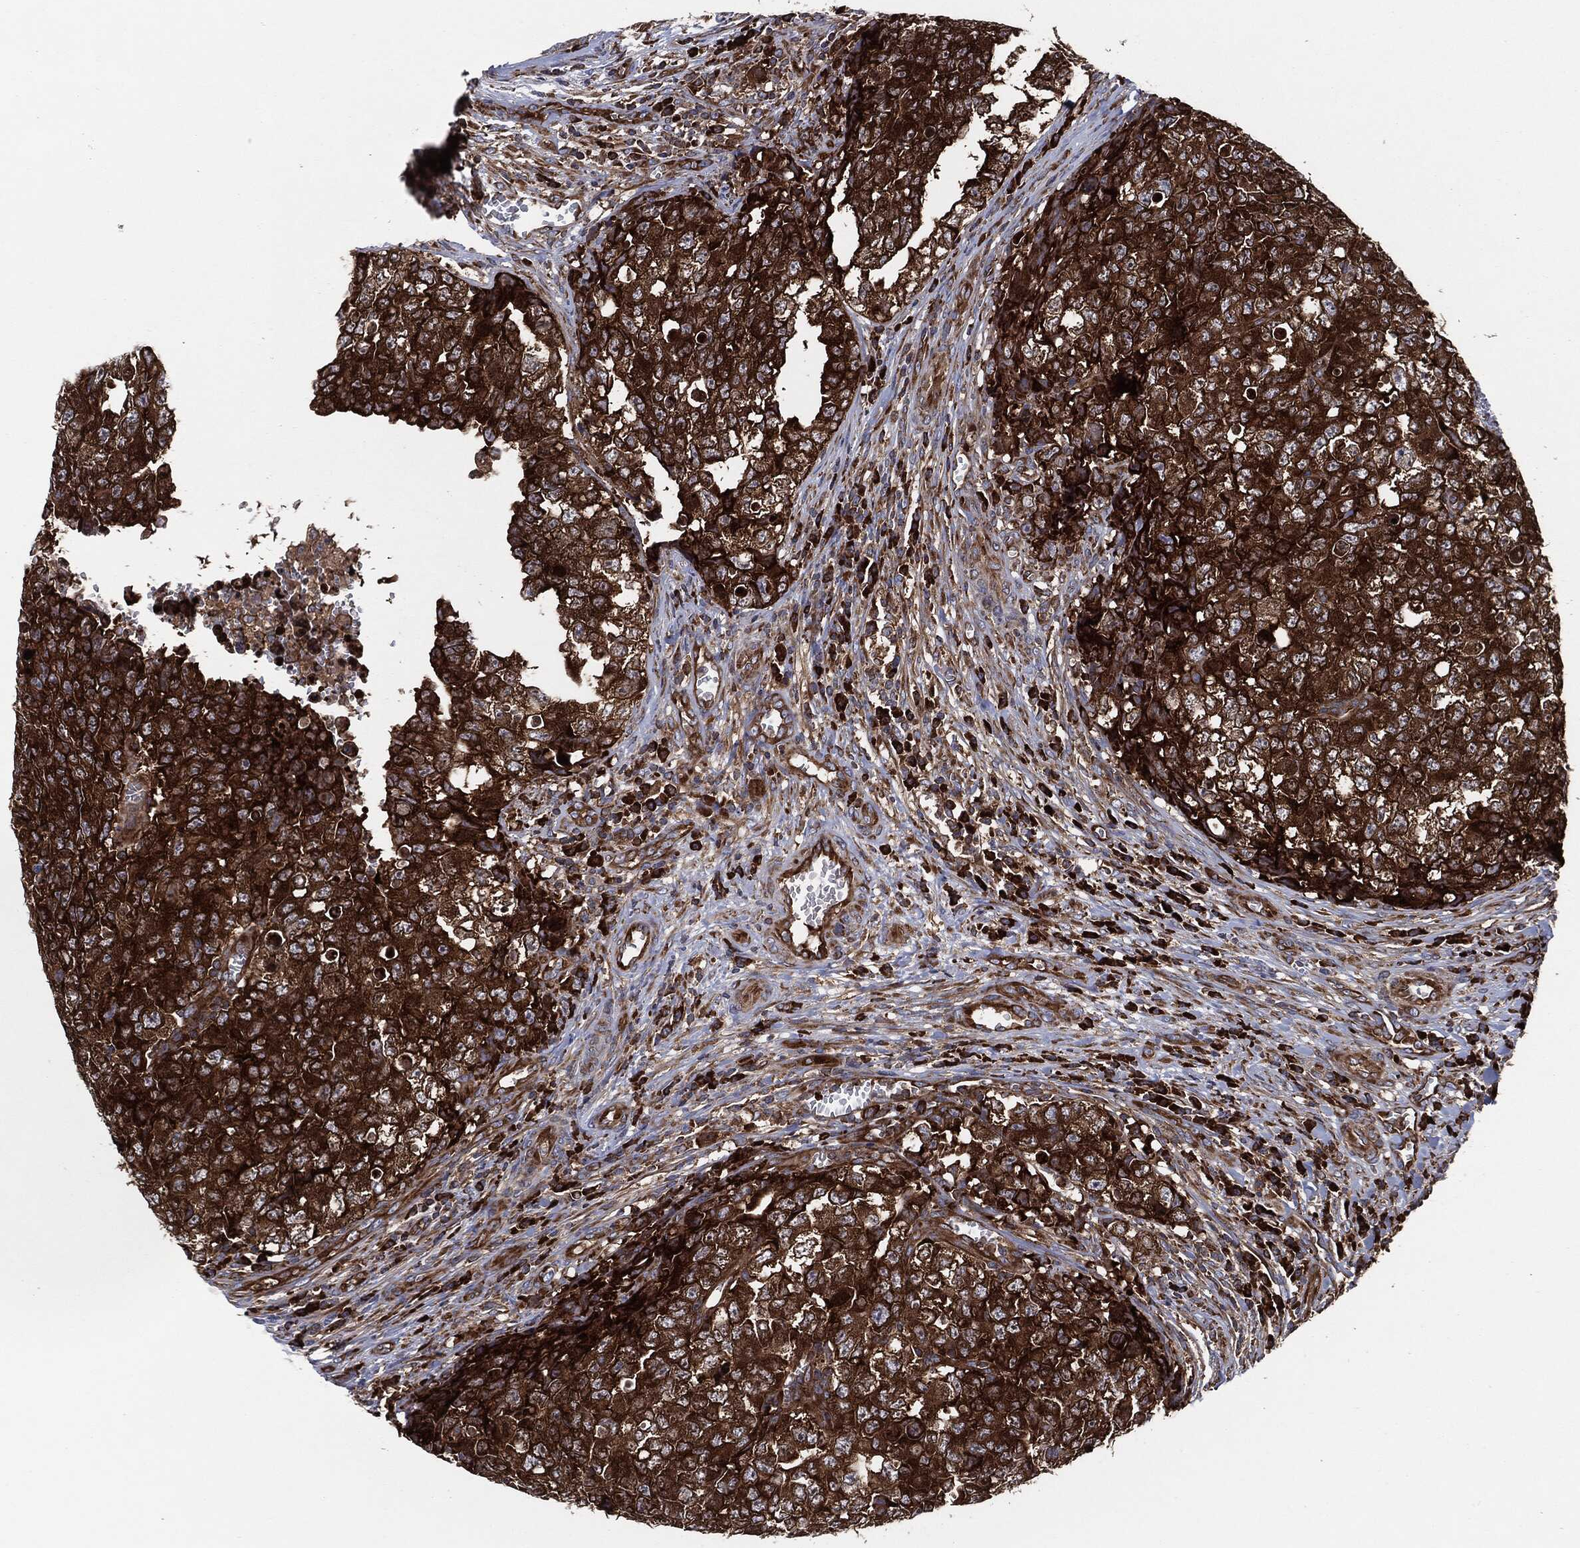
{"staining": {"intensity": "strong", "quantity": ">75%", "location": "cytoplasmic/membranous"}, "tissue": "testis cancer", "cell_type": "Tumor cells", "image_type": "cancer", "snomed": [{"axis": "morphology", "description": "Carcinoma, Embryonal, NOS"}, {"axis": "topography", "description": "Testis"}], "caption": "A micrograph of human testis cancer (embryonal carcinoma) stained for a protein exhibits strong cytoplasmic/membranous brown staining in tumor cells. Using DAB (brown) and hematoxylin (blue) stains, captured at high magnification using brightfield microscopy.", "gene": "EIF2S2", "patient": {"sex": "male", "age": 23}}